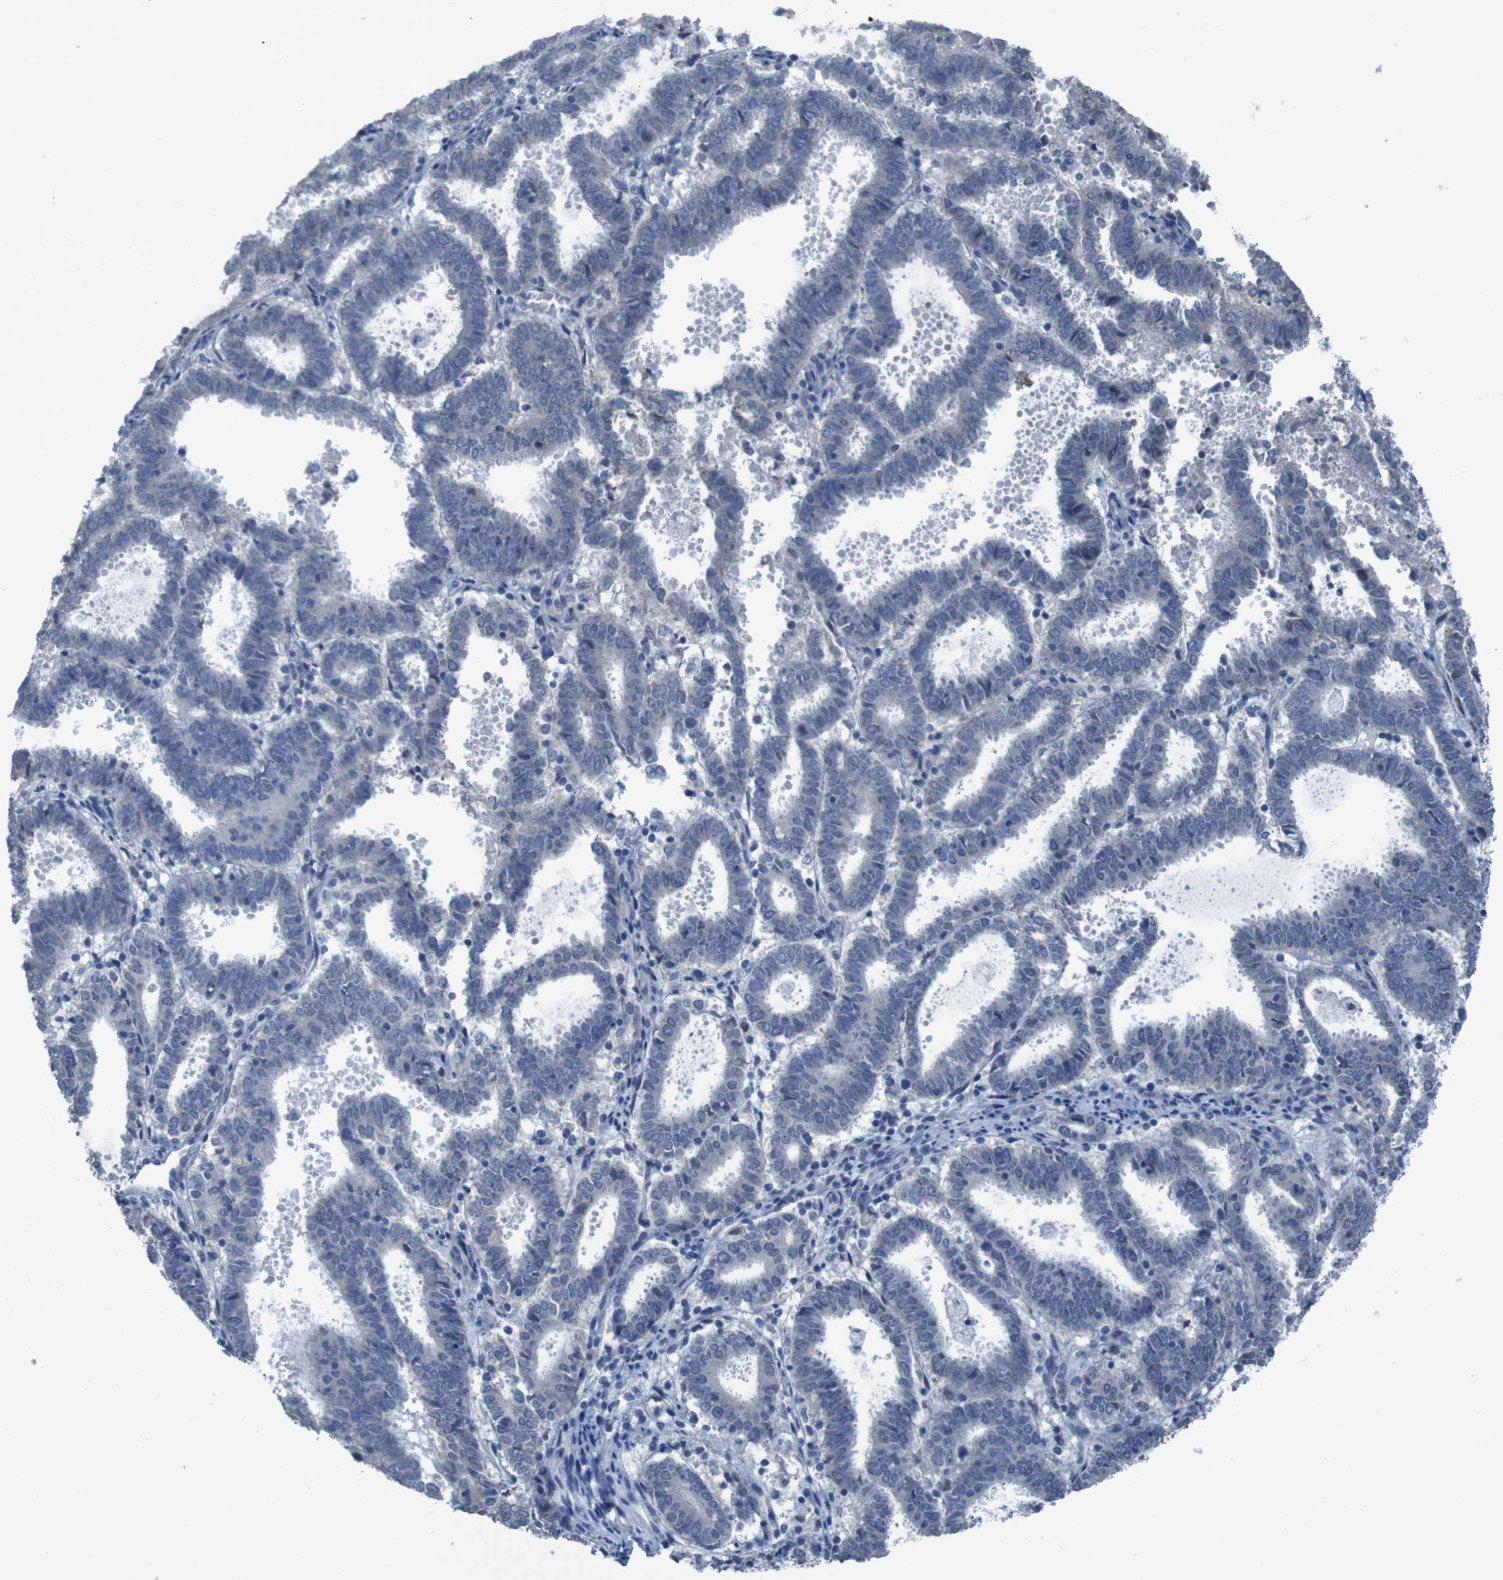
{"staining": {"intensity": "negative", "quantity": "none", "location": "none"}, "tissue": "endometrial cancer", "cell_type": "Tumor cells", "image_type": "cancer", "snomed": [{"axis": "morphology", "description": "Adenocarcinoma, NOS"}, {"axis": "topography", "description": "Uterus"}], "caption": "Immunohistochemical staining of human endometrial cancer reveals no significant positivity in tumor cells.", "gene": "CLDN18", "patient": {"sex": "female", "age": 83}}